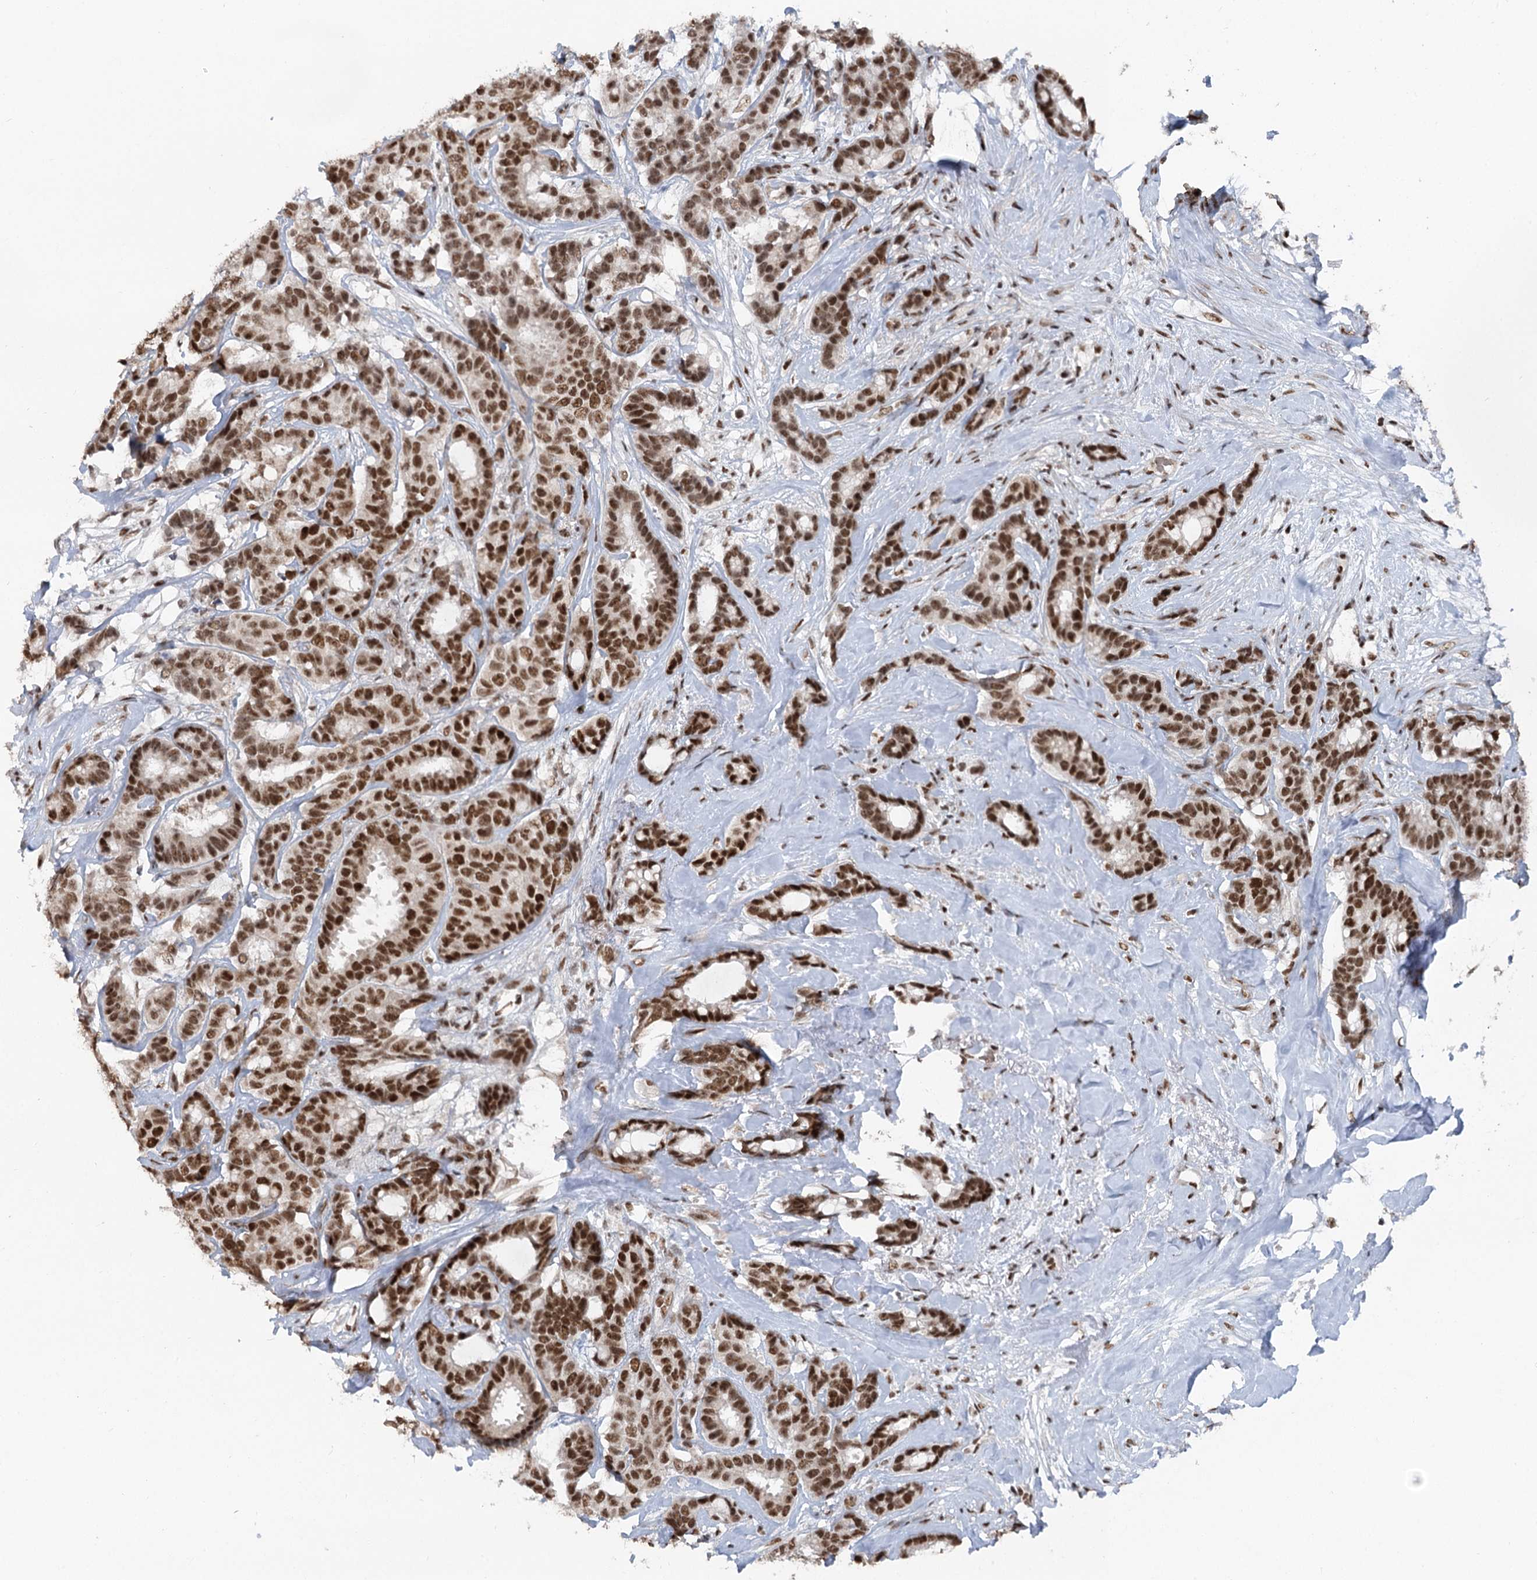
{"staining": {"intensity": "strong", "quantity": ">75%", "location": "nuclear"}, "tissue": "breast cancer", "cell_type": "Tumor cells", "image_type": "cancer", "snomed": [{"axis": "morphology", "description": "Duct carcinoma"}, {"axis": "topography", "description": "Breast"}], "caption": "Immunohistochemistry (DAB (3,3'-diaminobenzidine)) staining of breast cancer (infiltrating ductal carcinoma) shows strong nuclear protein positivity in approximately >75% of tumor cells. The staining was performed using DAB, with brown indicating positive protein expression. Nuclei are stained blue with hematoxylin.", "gene": "CGGBP1", "patient": {"sex": "female", "age": 87}}